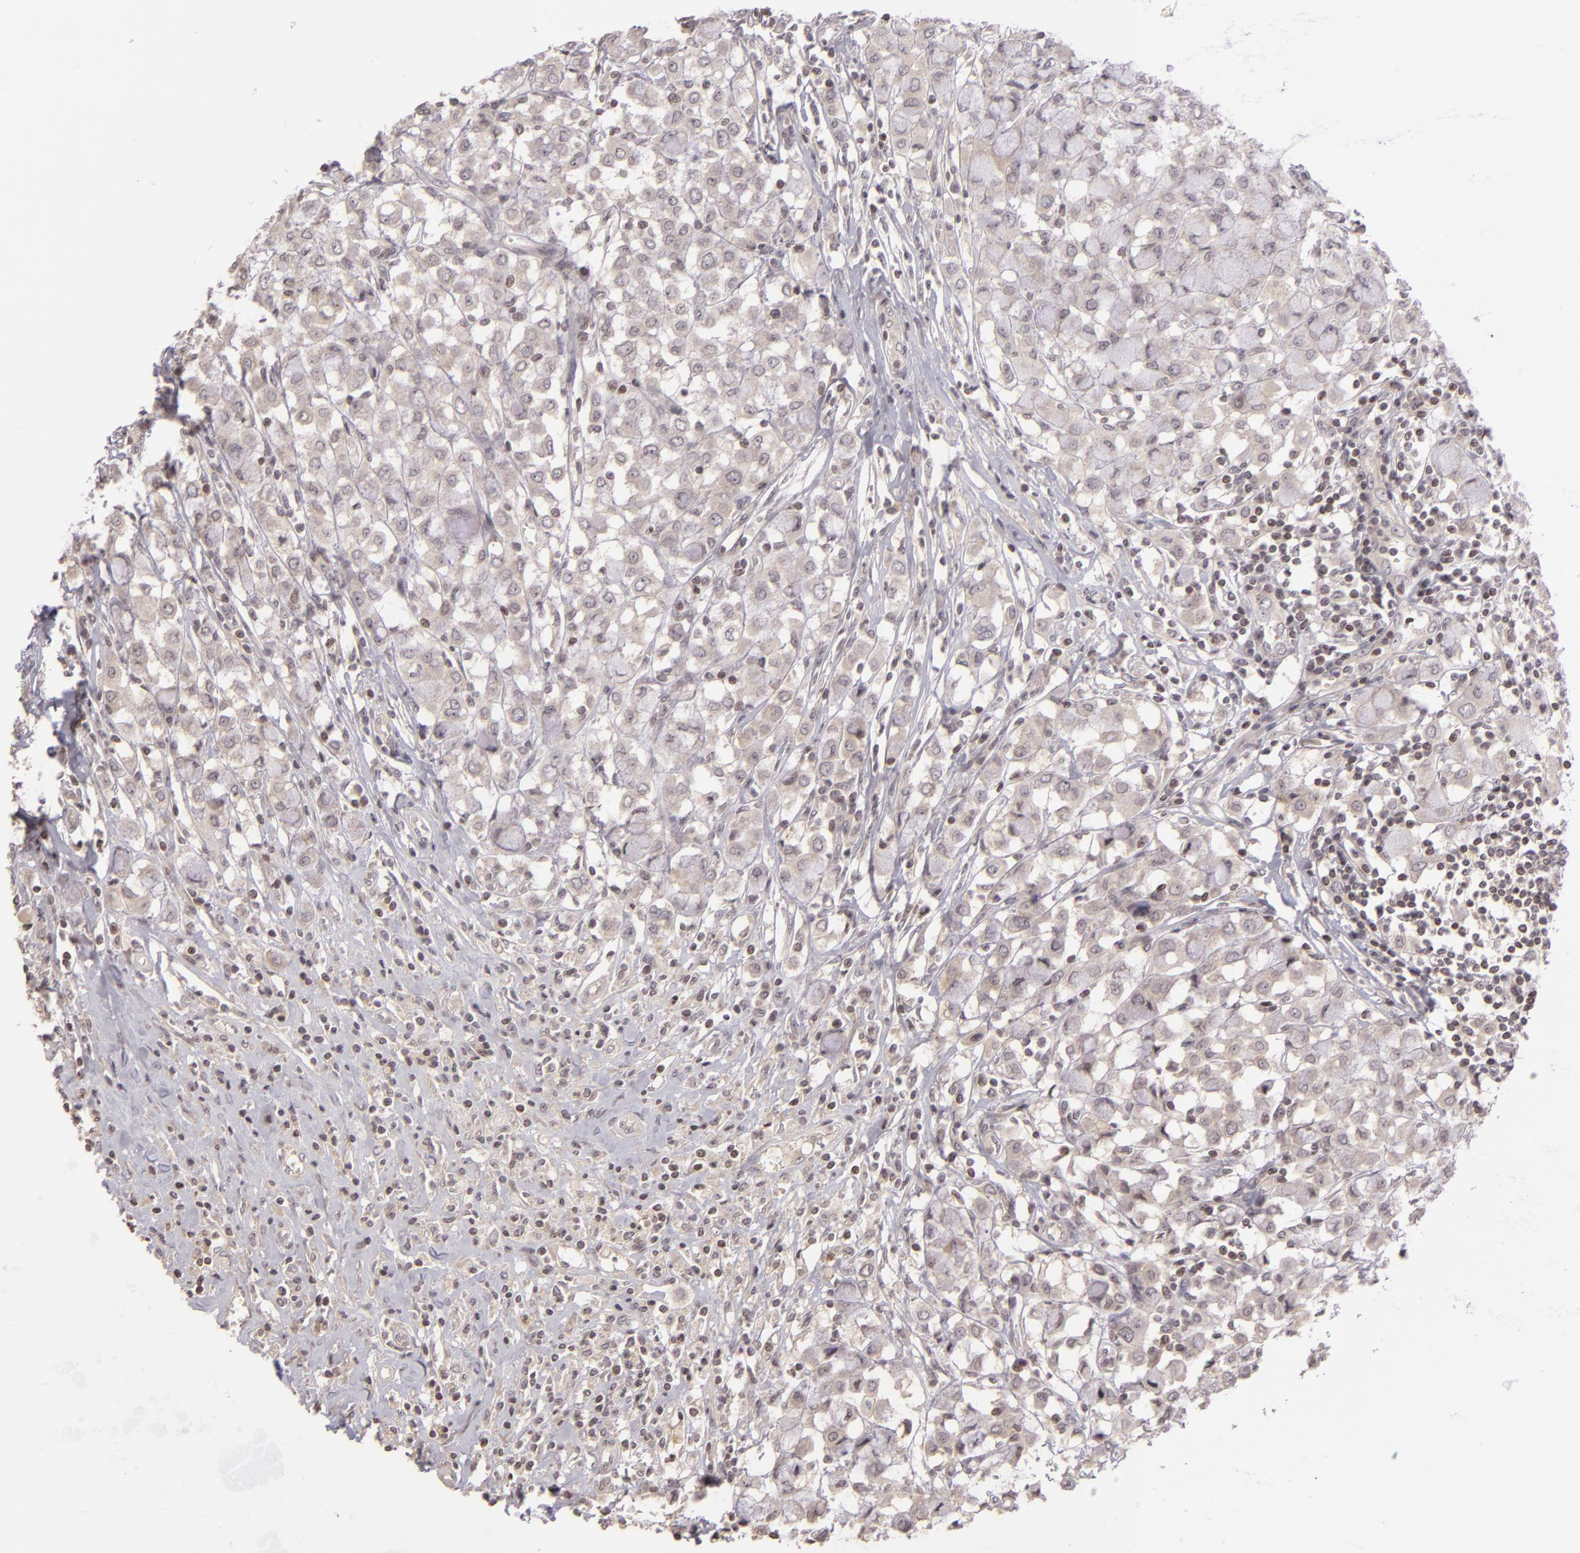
{"staining": {"intensity": "weak", "quantity": ">75%", "location": "cytoplasmic/membranous"}, "tissue": "breast cancer", "cell_type": "Tumor cells", "image_type": "cancer", "snomed": [{"axis": "morphology", "description": "Lobular carcinoma"}, {"axis": "topography", "description": "Breast"}], "caption": "Breast lobular carcinoma stained for a protein exhibits weak cytoplasmic/membranous positivity in tumor cells. The staining was performed using DAB, with brown indicating positive protein expression. Nuclei are stained blue with hematoxylin.", "gene": "AKAP6", "patient": {"sex": "female", "age": 85}}